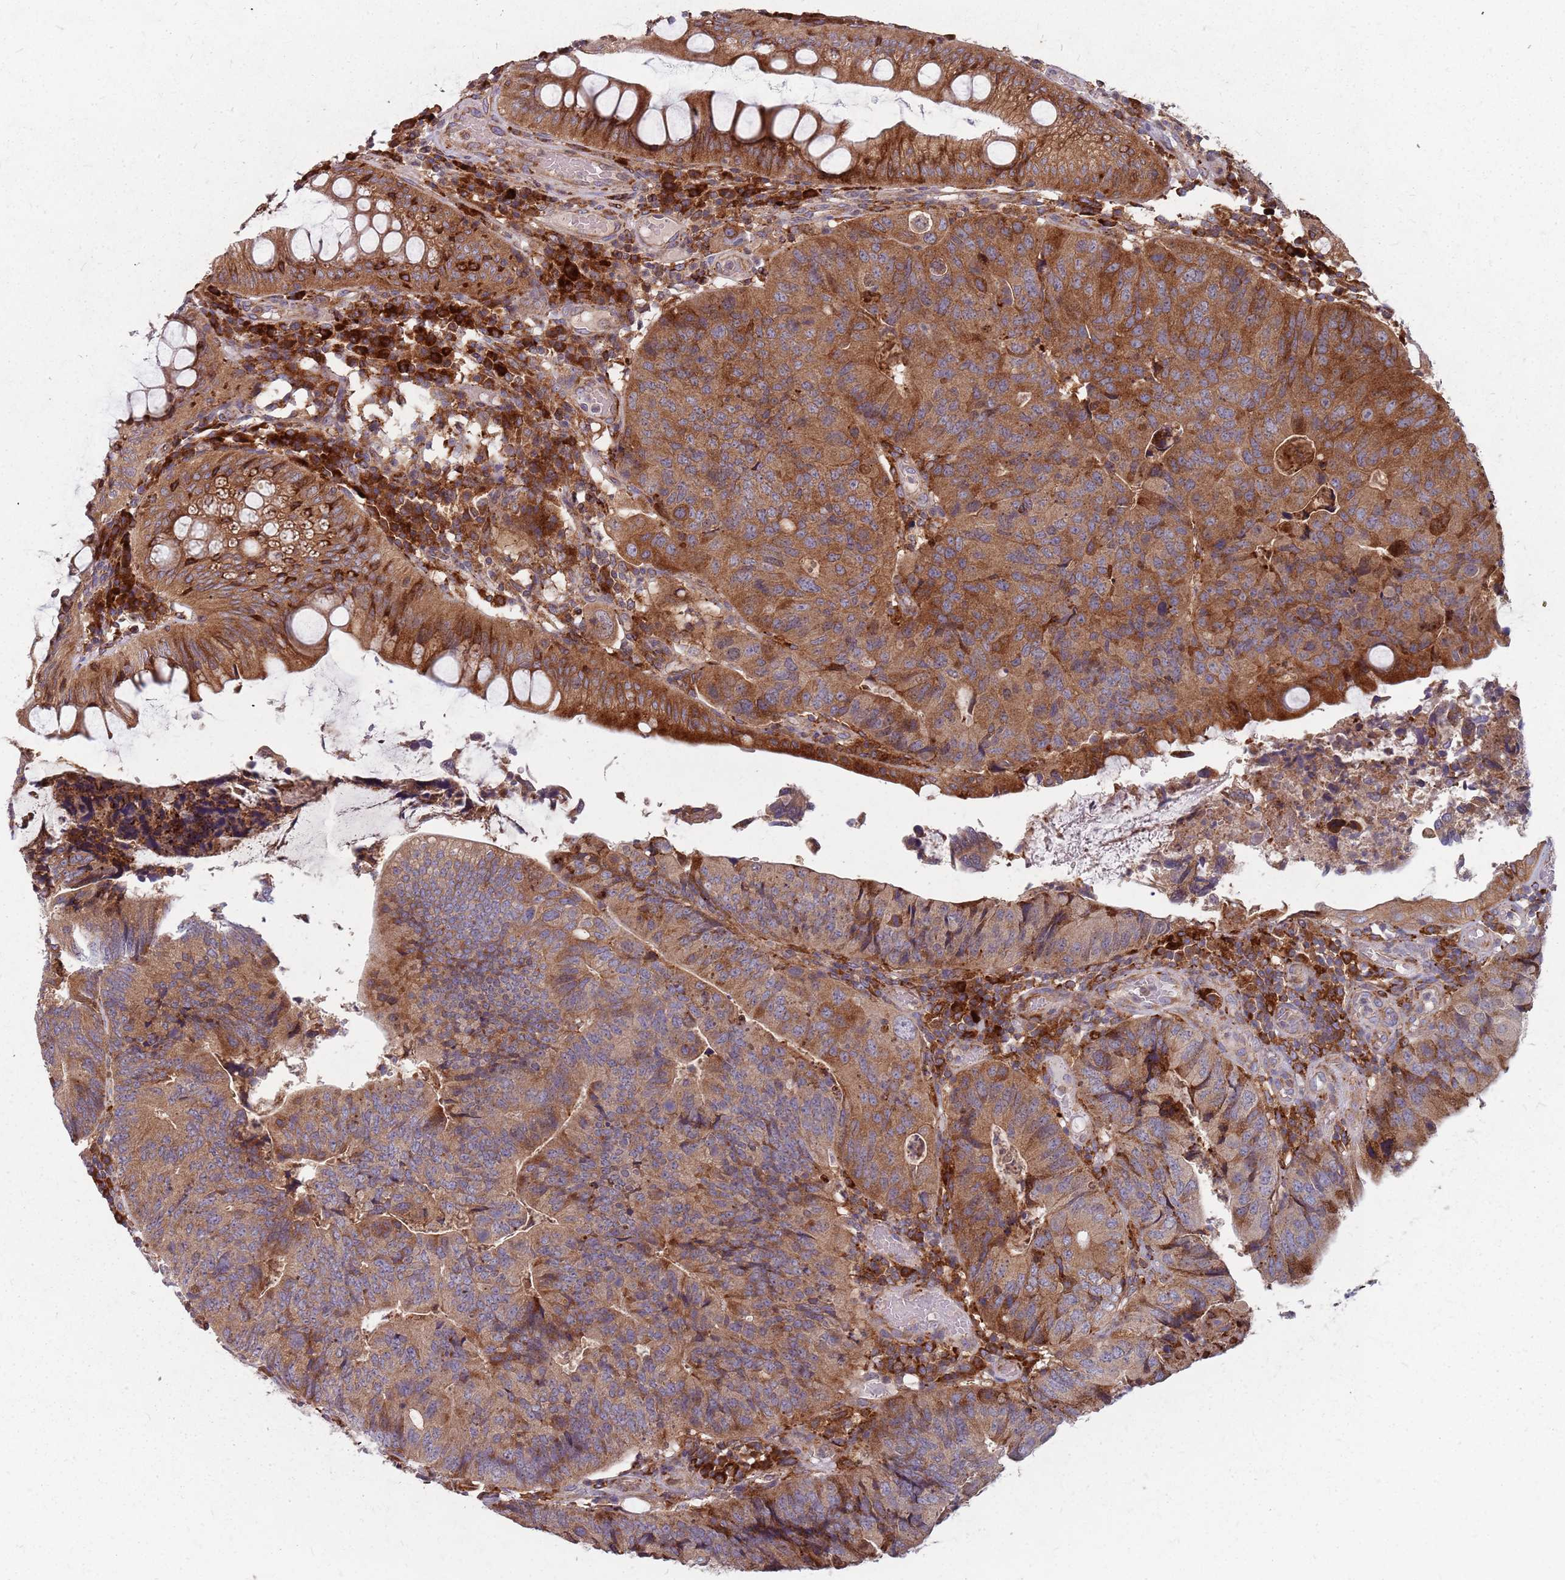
{"staining": {"intensity": "moderate", "quantity": ">75%", "location": "cytoplasmic/membranous"}, "tissue": "colorectal cancer", "cell_type": "Tumor cells", "image_type": "cancer", "snomed": [{"axis": "morphology", "description": "Adenocarcinoma, NOS"}, {"axis": "topography", "description": "Colon"}], "caption": "Immunohistochemistry histopathology image of adenocarcinoma (colorectal) stained for a protein (brown), which displays medium levels of moderate cytoplasmic/membranous staining in about >75% of tumor cells.", "gene": "NME4", "patient": {"sex": "female", "age": 67}}